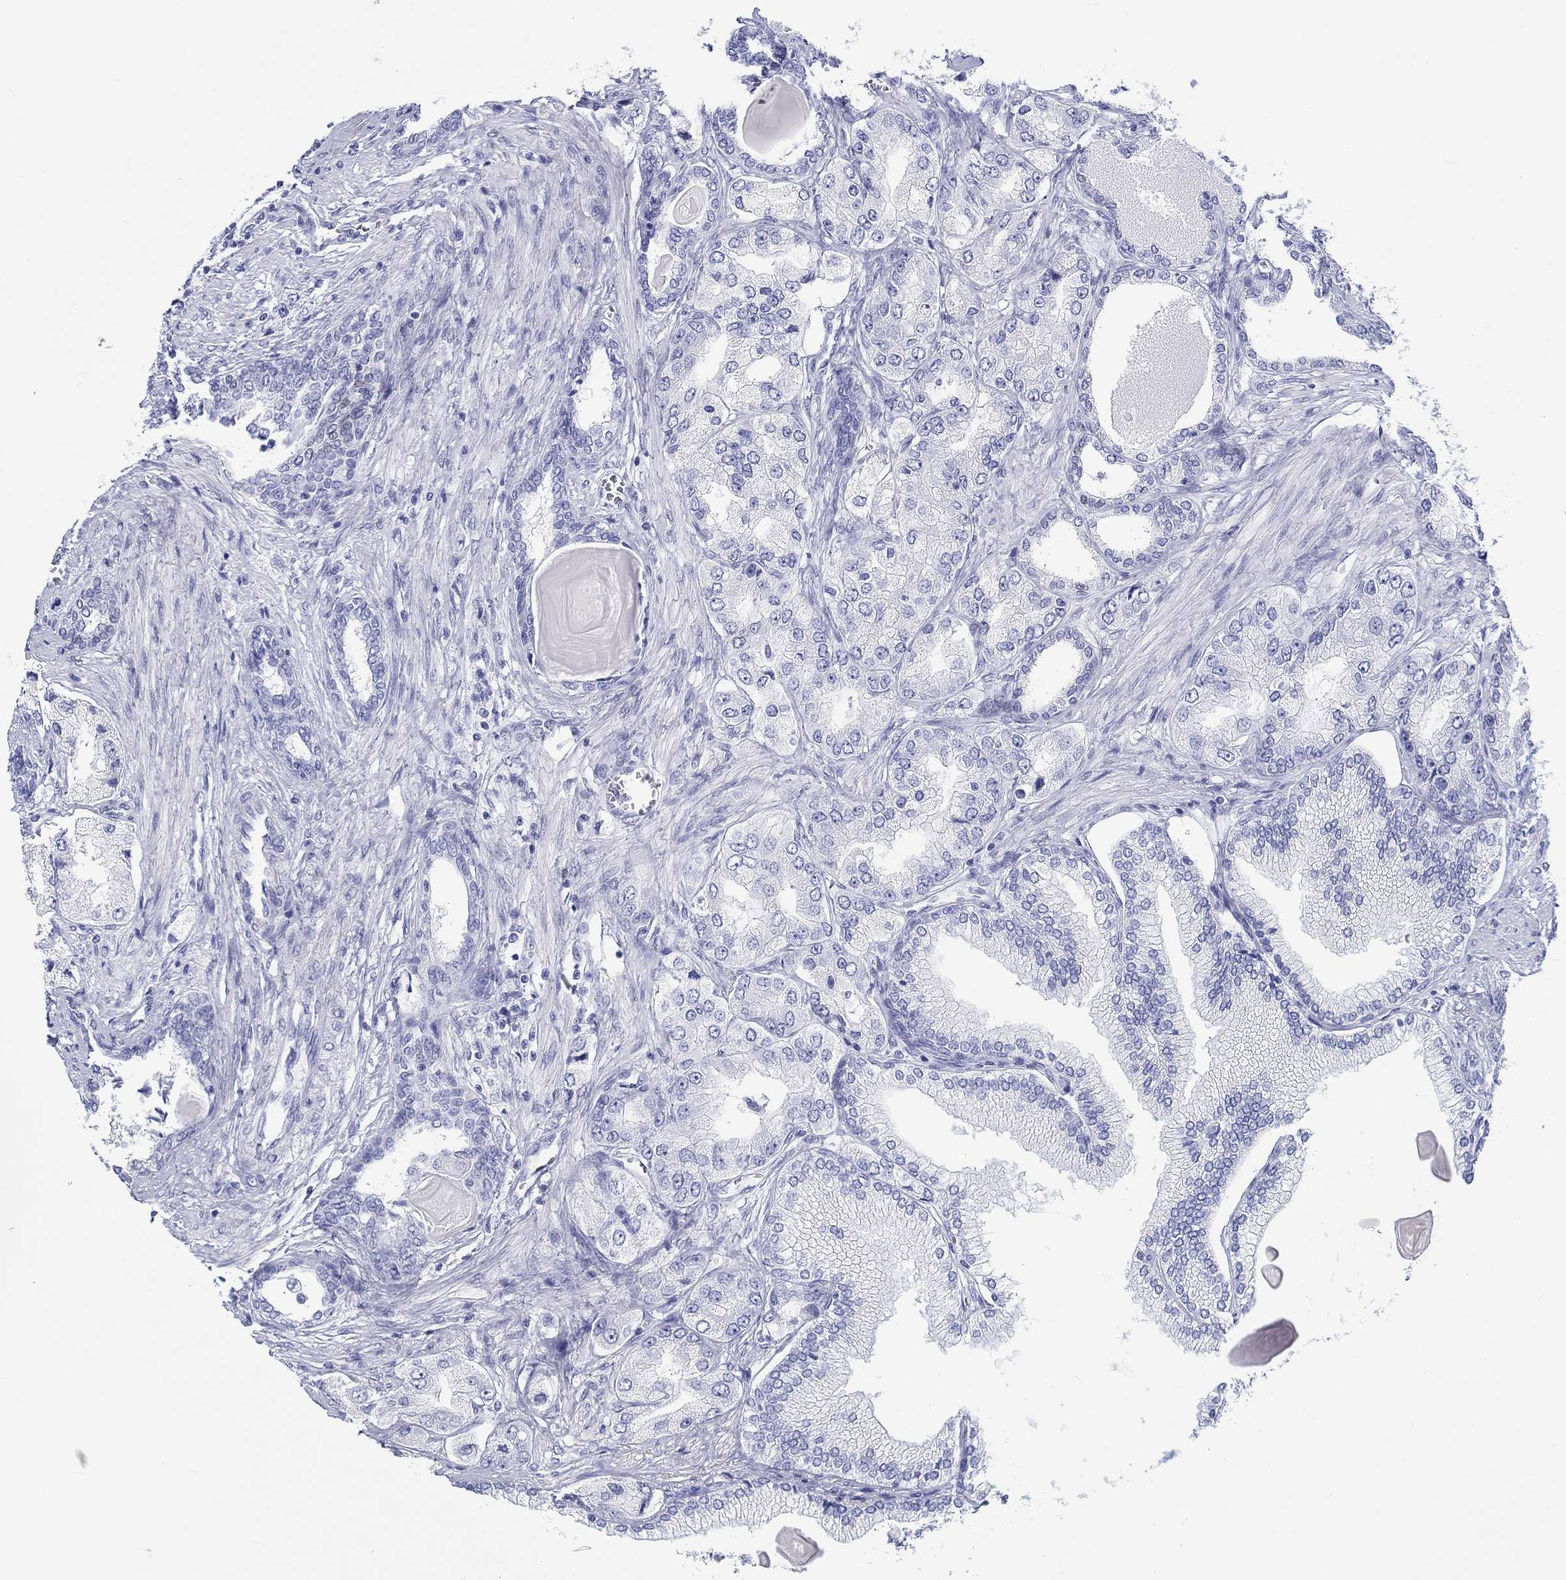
{"staining": {"intensity": "negative", "quantity": "none", "location": "none"}, "tissue": "prostate cancer", "cell_type": "Tumor cells", "image_type": "cancer", "snomed": [{"axis": "morphology", "description": "Adenocarcinoma, Low grade"}, {"axis": "topography", "description": "Prostate"}], "caption": "Immunohistochemical staining of low-grade adenocarcinoma (prostate) exhibits no significant staining in tumor cells.", "gene": "H1-1", "patient": {"sex": "male", "age": 69}}